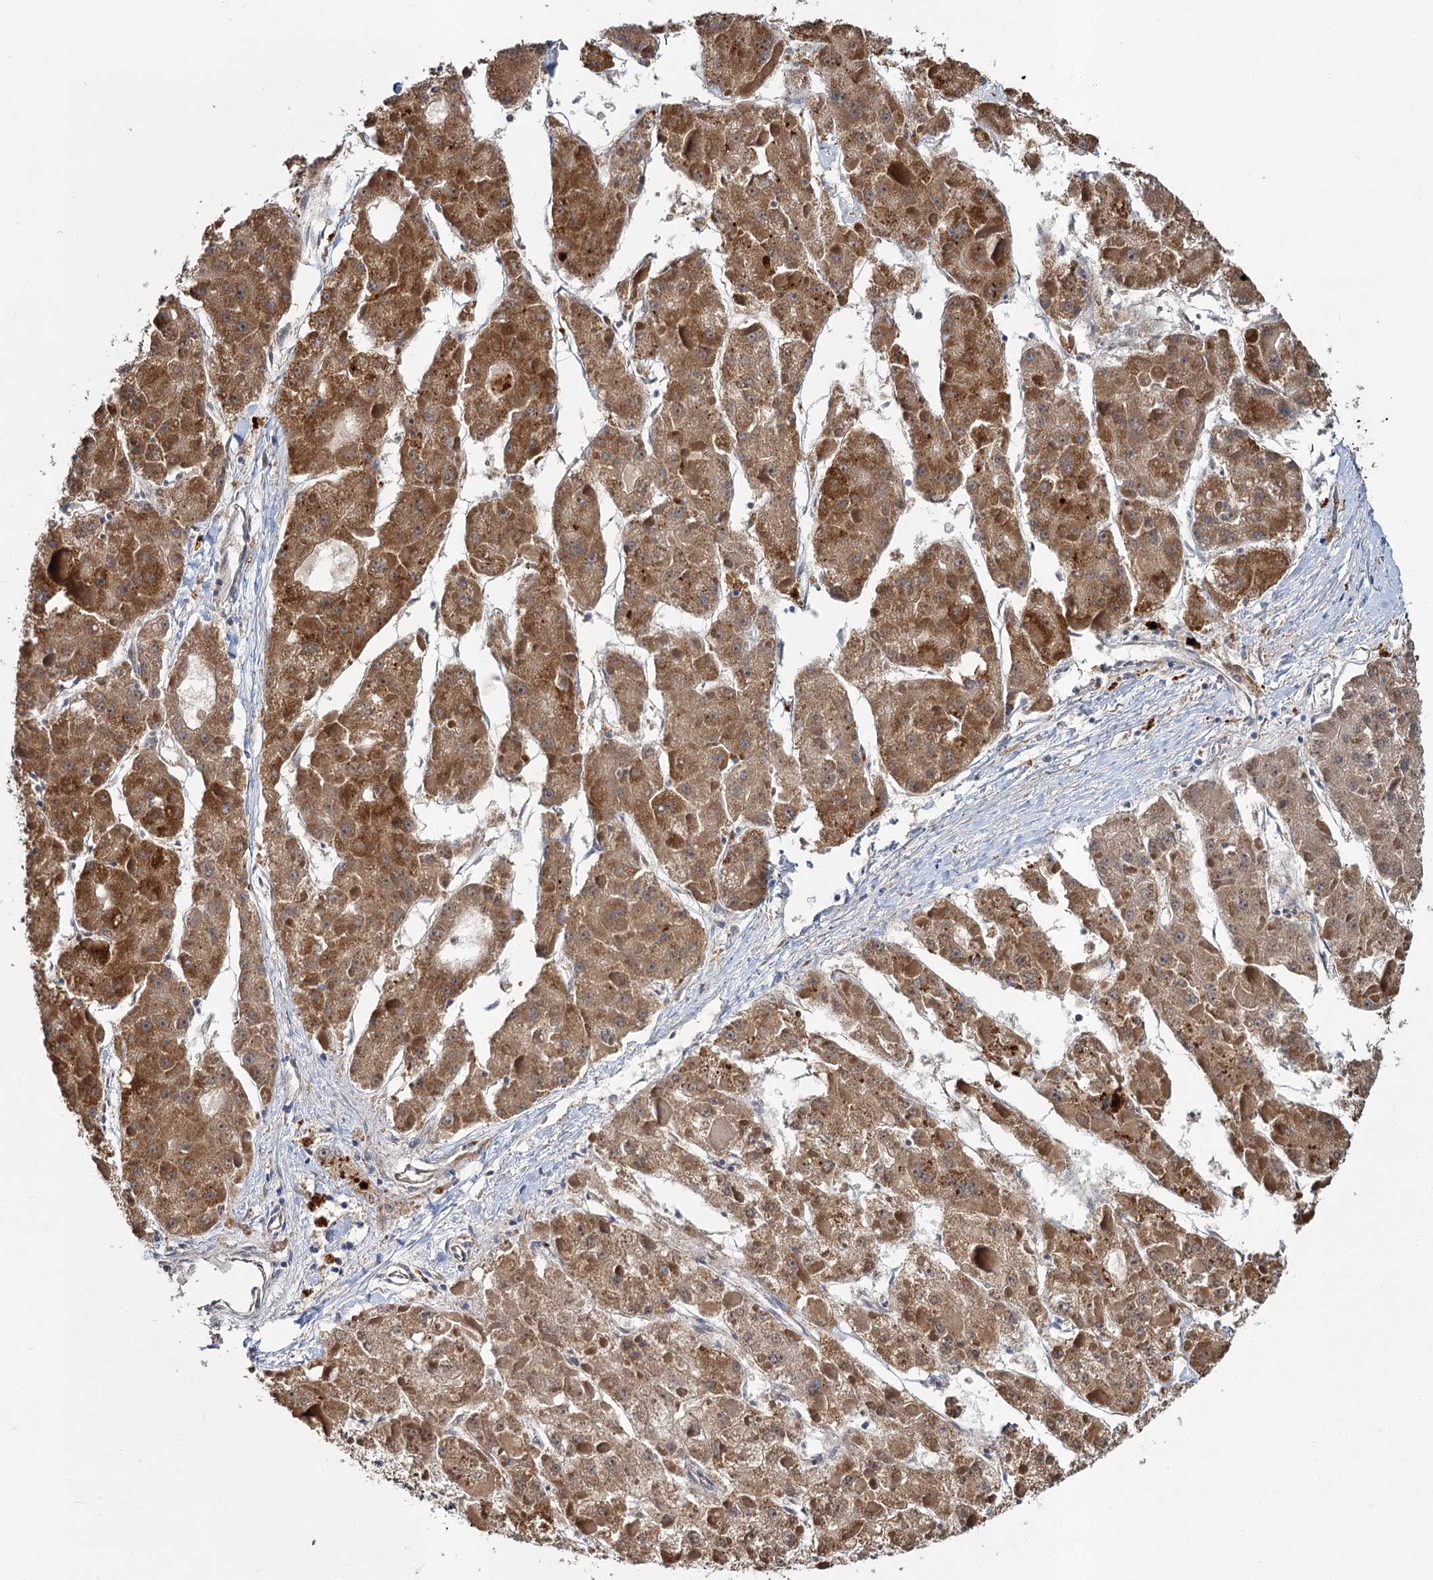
{"staining": {"intensity": "strong", "quantity": ">75%", "location": "cytoplasmic/membranous"}, "tissue": "liver cancer", "cell_type": "Tumor cells", "image_type": "cancer", "snomed": [{"axis": "morphology", "description": "Carcinoma, Hepatocellular, NOS"}, {"axis": "topography", "description": "Liver"}], "caption": "Hepatocellular carcinoma (liver) stained for a protein (brown) demonstrates strong cytoplasmic/membranous positive expression in approximately >75% of tumor cells.", "gene": "ALKBH7", "patient": {"sex": "female", "age": 73}}